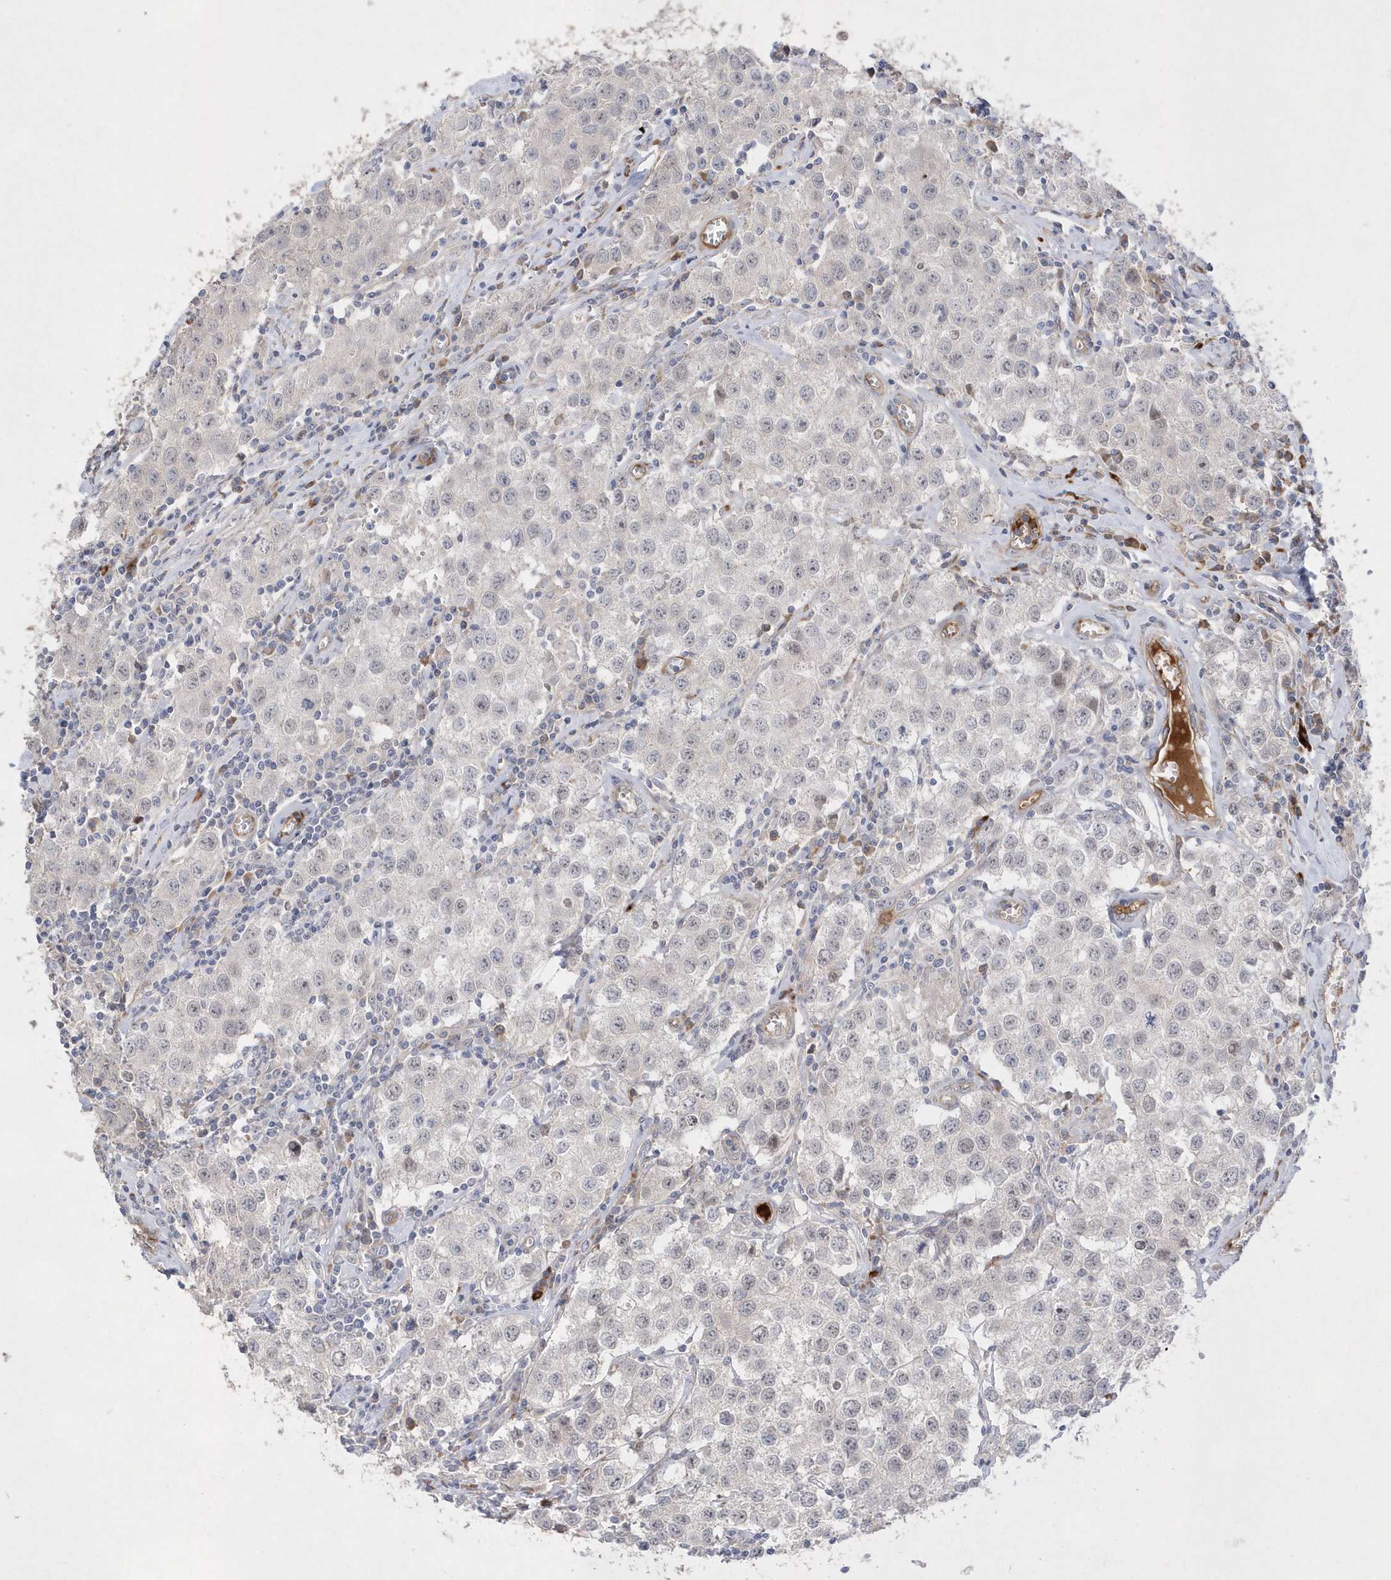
{"staining": {"intensity": "negative", "quantity": "none", "location": "none"}, "tissue": "testis cancer", "cell_type": "Tumor cells", "image_type": "cancer", "snomed": [{"axis": "morphology", "description": "Seminoma, NOS"}, {"axis": "morphology", "description": "Carcinoma, Embryonal, NOS"}, {"axis": "topography", "description": "Testis"}], "caption": "An immunohistochemistry (IHC) histopathology image of testis seminoma is shown. There is no staining in tumor cells of testis seminoma.", "gene": "TMEM132B", "patient": {"sex": "male", "age": 43}}